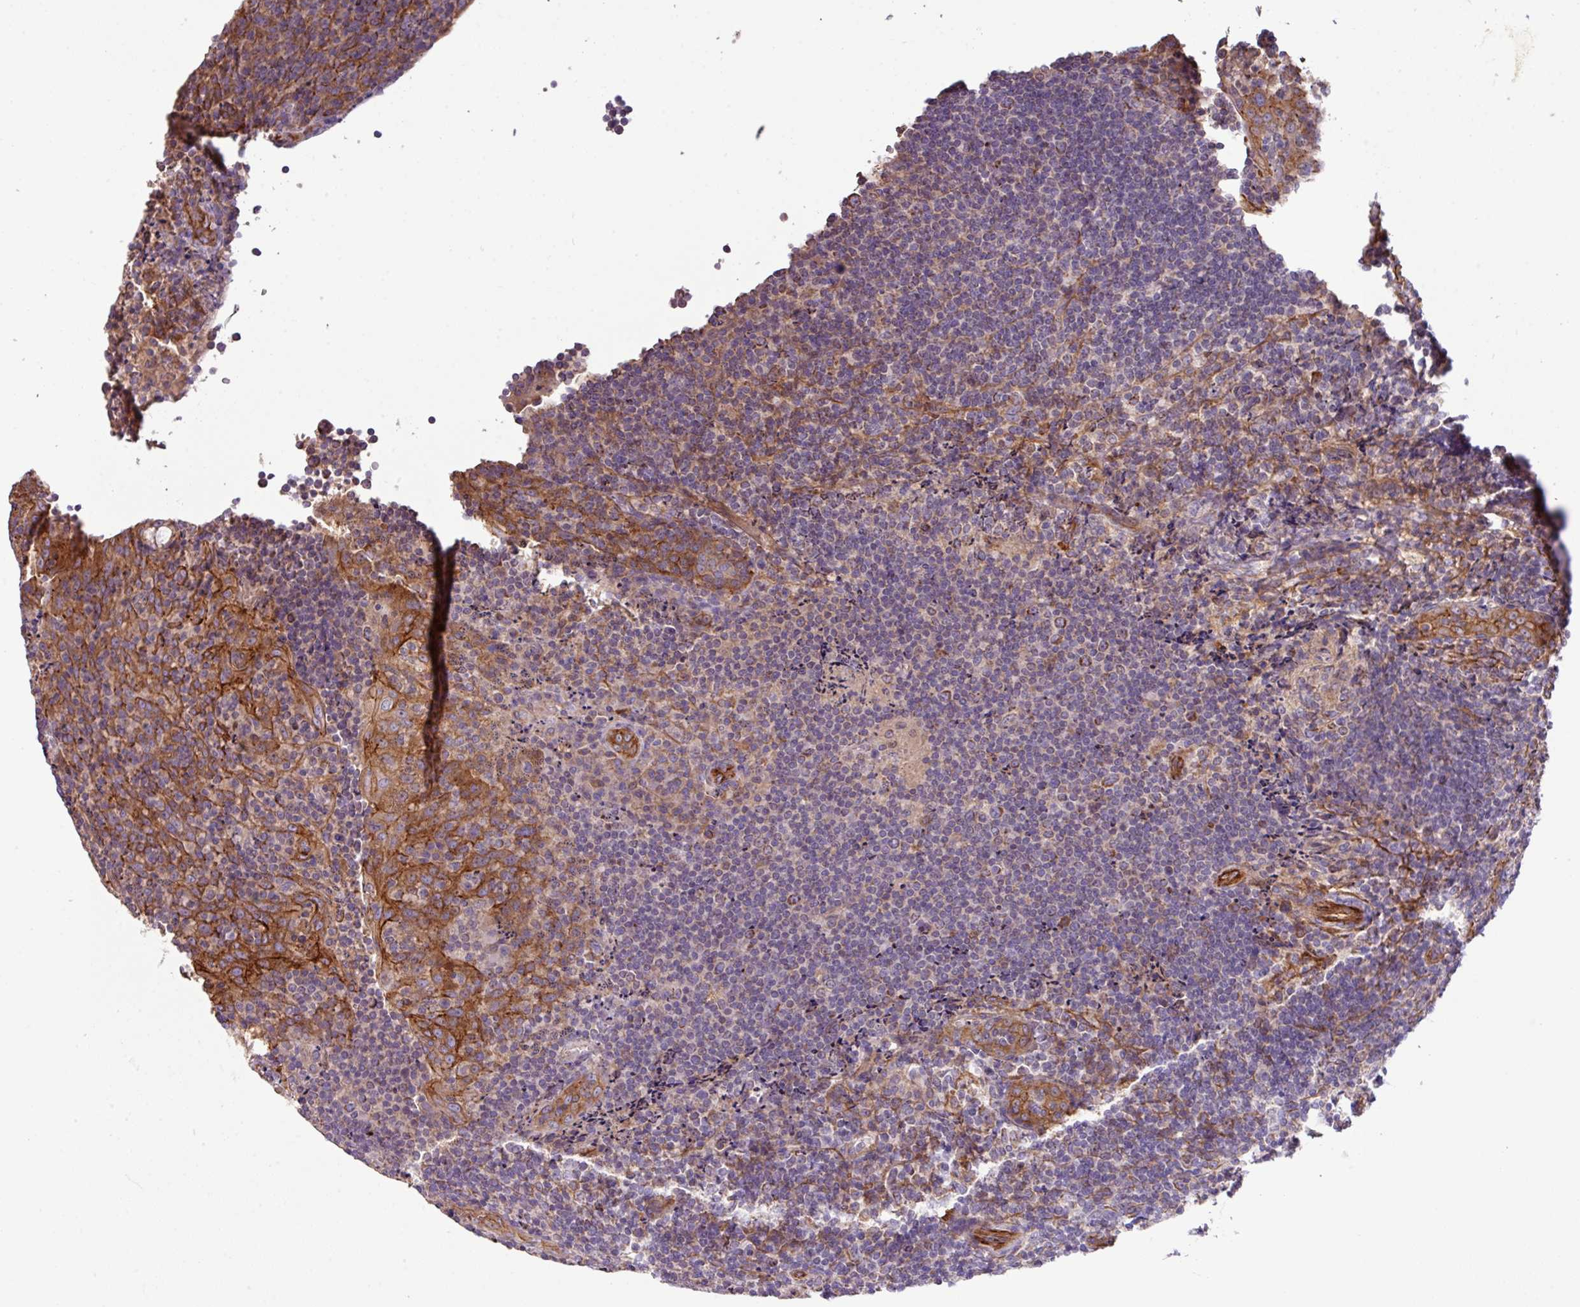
{"staining": {"intensity": "moderate", "quantity": ">75%", "location": "cytoplasmic/membranous"}, "tissue": "tonsil", "cell_type": "Germinal center cells", "image_type": "normal", "snomed": [{"axis": "morphology", "description": "Normal tissue, NOS"}, {"axis": "topography", "description": "Tonsil"}], "caption": "Protein positivity by IHC reveals moderate cytoplasmic/membranous staining in approximately >75% of germinal center cells in benign tonsil. Immunohistochemistry (ihc) stains the protein of interest in brown and the nuclei are stained blue.", "gene": "LRRC53", "patient": {"sex": "male", "age": 17}}